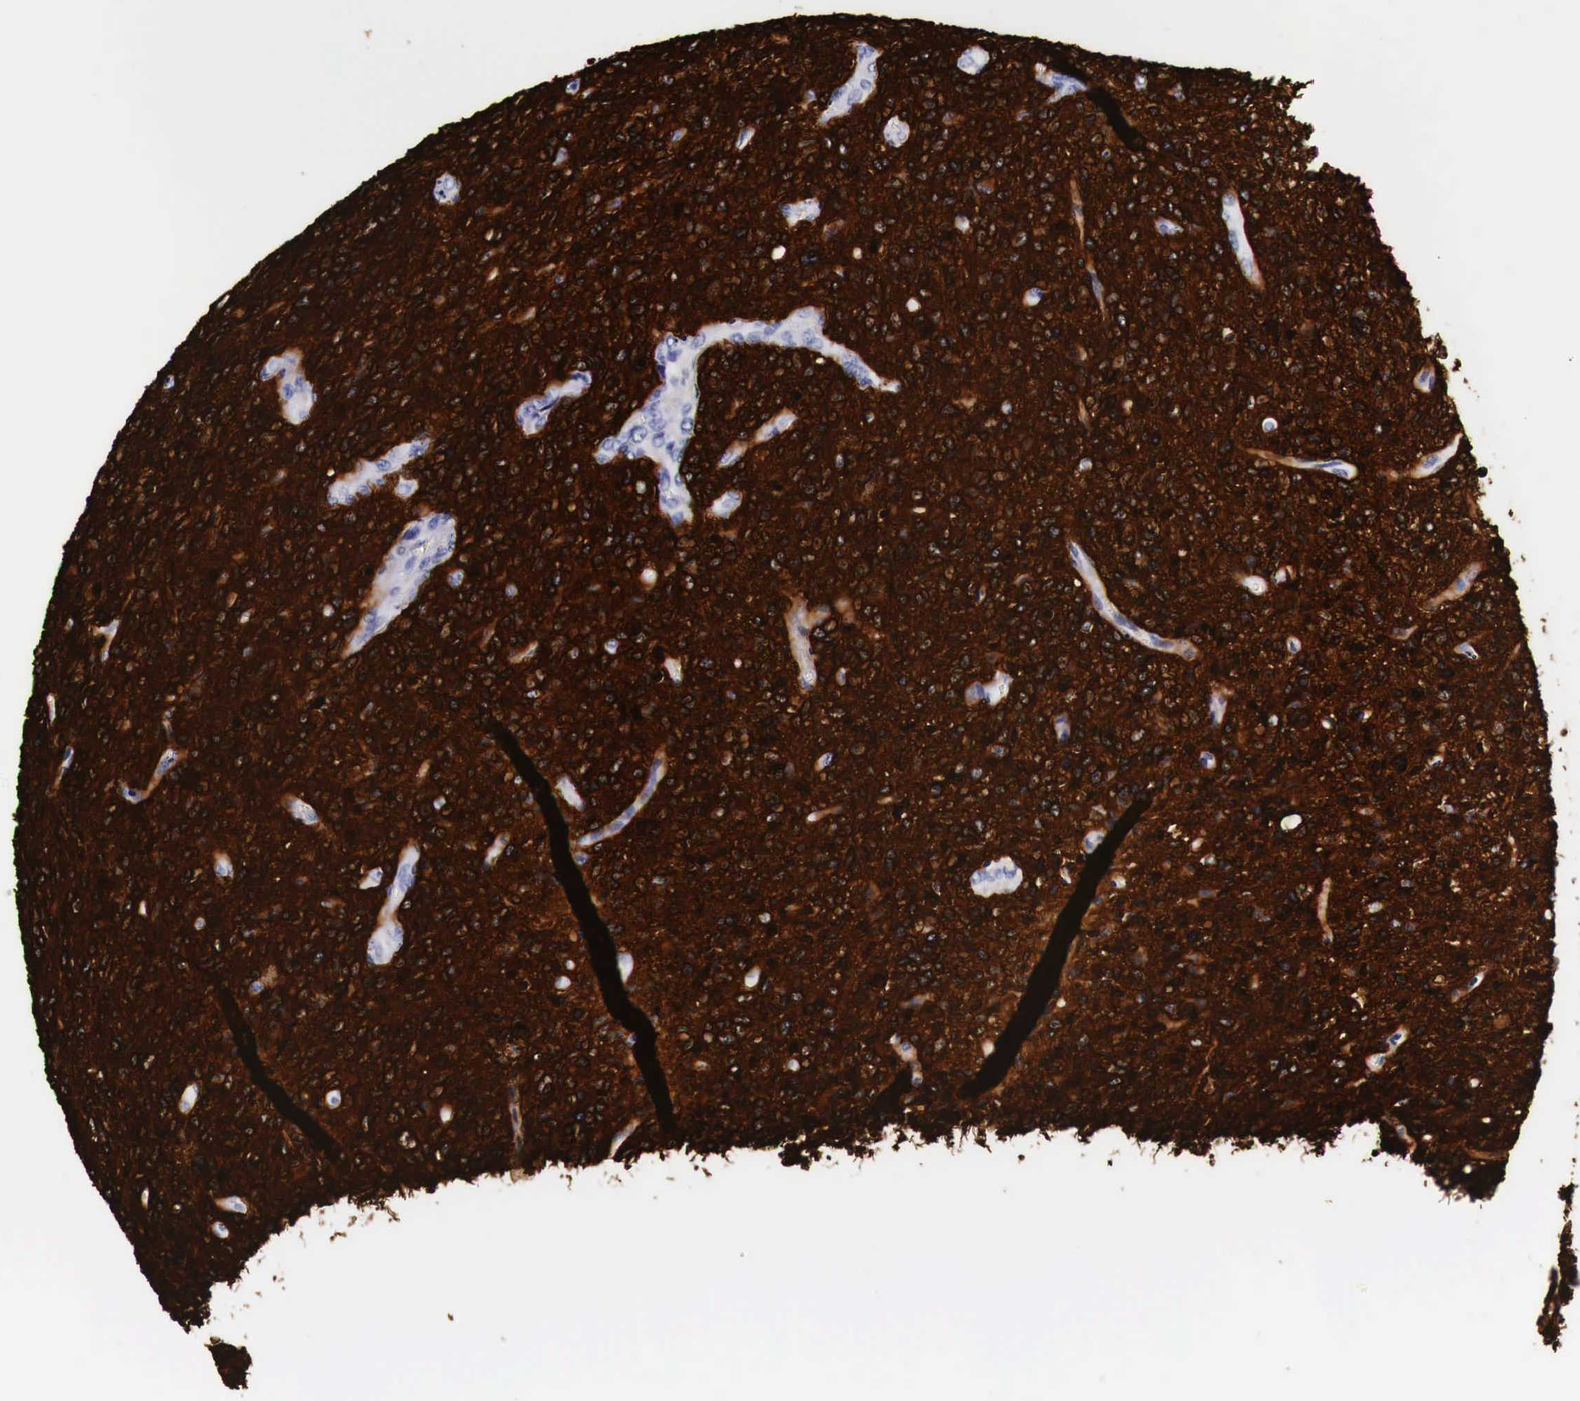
{"staining": {"intensity": "strong", "quantity": ">75%", "location": "cytoplasmic/membranous"}, "tissue": "glioma", "cell_type": "Tumor cells", "image_type": "cancer", "snomed": [{"axis": "morphology", "description": "Glioma, malignant, High grade"}, {"axis": "topography", "description": "Brain"}], "caption": "There is high levels of strong cytoplasmic/membranous staining in tumor cells of malignant glioma (high-grade), as demonstrated by immunohistochemical staining (brown color).", "gene": "EGFR", "patient": {"sex": "male", "age": 36}}